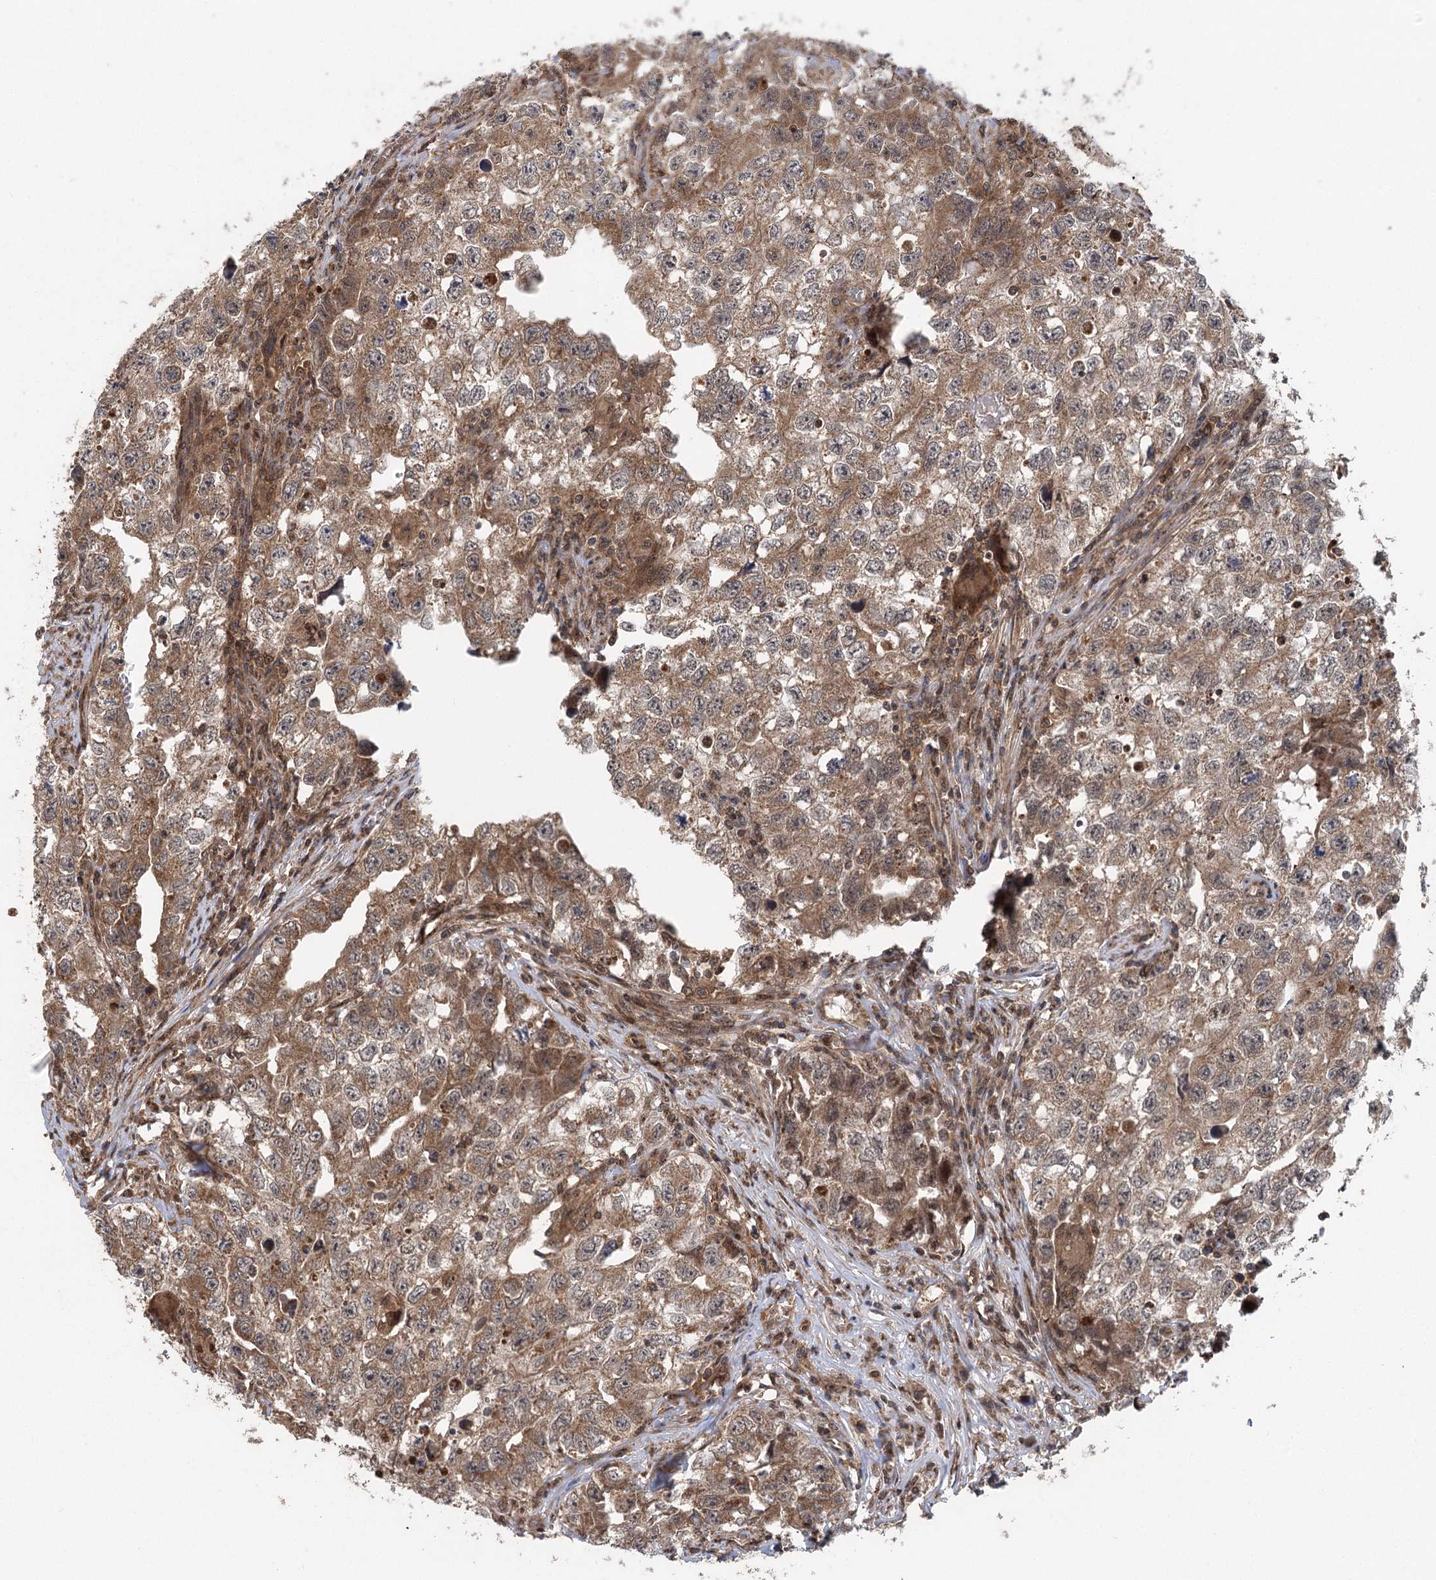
{"staining": {"intensity": "moderate", "quantity": ">75%", "location": "cytoplasmic/membranous"}, "tissue": "testis cancer", "cell_type": "Tumor cells", "image_type": "cancer", "snomed": [{"axis": "morphology", "description": "Seminoma, NOS"}, {"axis": "morphology", "description": "Carcinoma, Embryonal, NOS"}, {"axis": "topography", "description": "Testis"}], "caption": "Immunohistochemical staining of testis embryonal carcinoma shows medium levels of moderate cytoplasmic/membranous protein staining in about >75% of tumor cells. Ihc stains the protein of interest in brown and the nuclei are stained blue.", "gene": "C12orf4", "patient": {"sex": "male", "age": 43}}